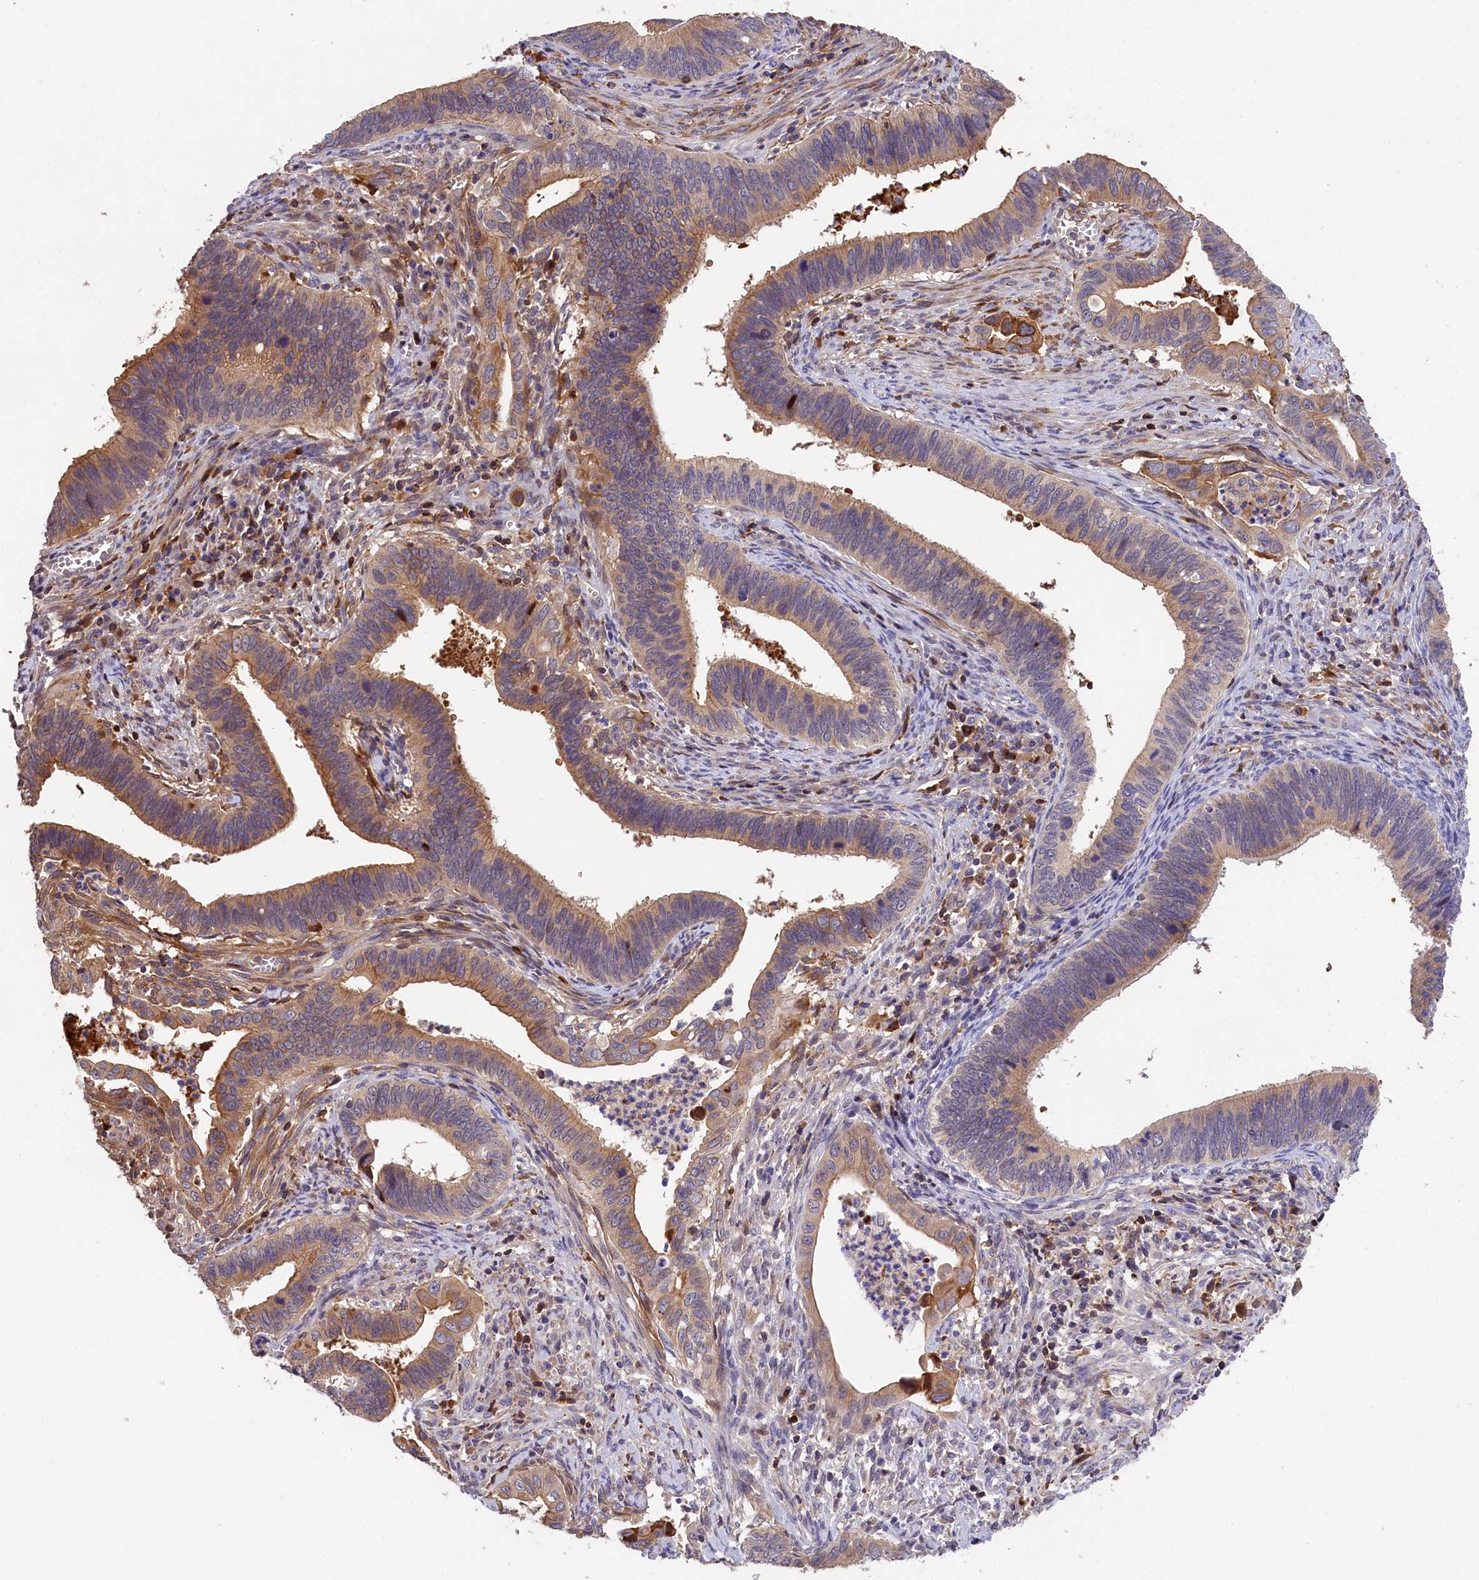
{"staining": {"intensity": "moderate", "quantity": "25%-75%", "location": "cytoplasmic/membranous"}, "tissue": "cervical cancer", "cell_type": "Tumor cells", "image_type": "cancer", "snomed": [{"axis": "morphology", "description": "Adenocarcinoma, NOS"}, {"axis": "topography", "description": "Cervix"}], "caption": "An IHC histopathology image of tumor tissue is shown. Protein staining in brown highlights moderate cytoplasmic/membranous positivity in adenocarcinoma (cervical) within tumor cells.", "gene": "PHAF1", "patient": {"sex": "female", "age": 42}}